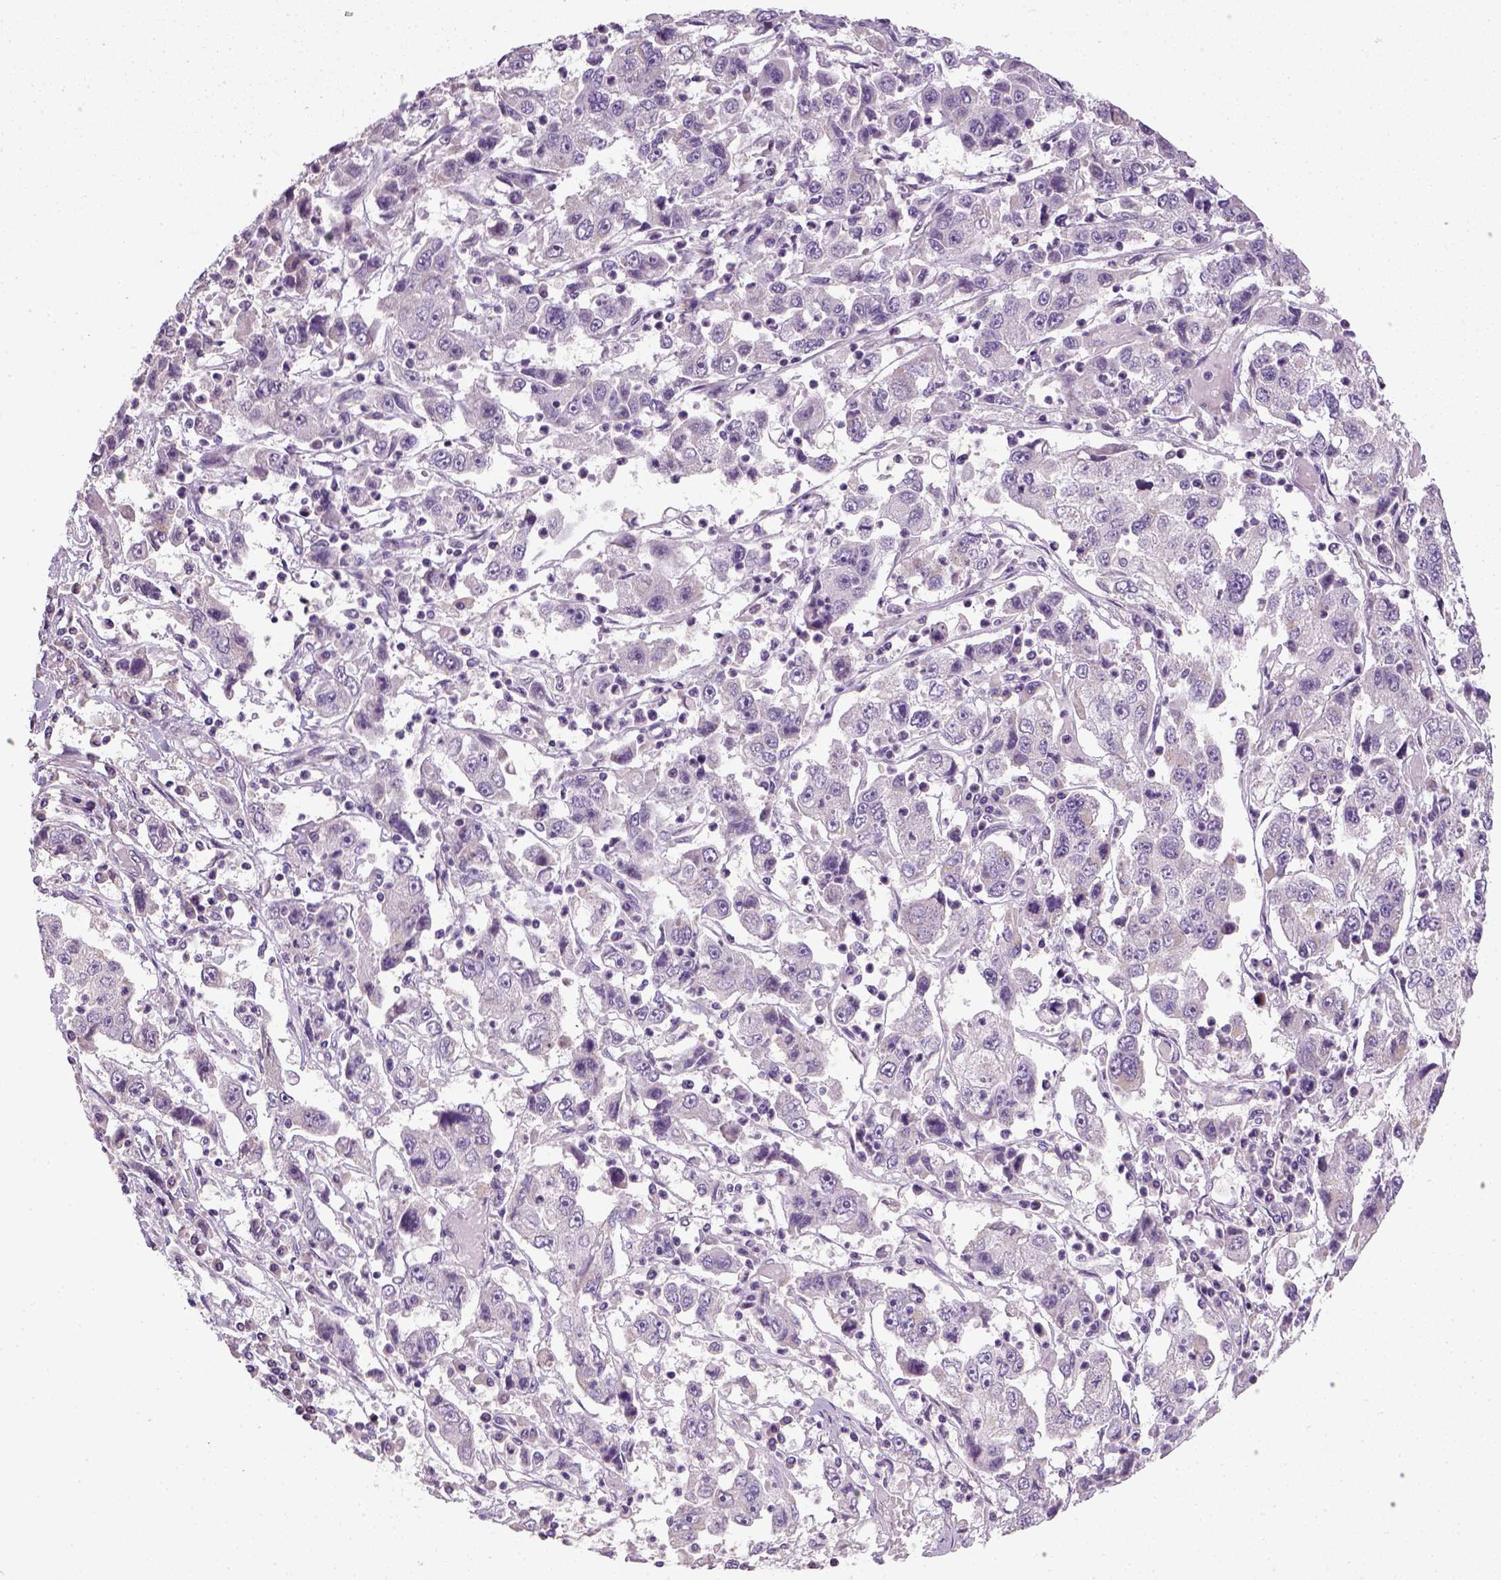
{"staining": {"intensity": "negative", "quantity": "none", "location": "none"}, "tissue": "cervical cancer", "cell_type": "Tumor cells", "image_type": "cancer", "snomed": [{"axis": "morphology", "description": "Squamous cell carcinoma, NOS"}, {"axis": "topography", "description": "Cervix"}], "caption": "Tumor cells show no significant expression in cervical cancer.", "gene": "NUDT6", "patient": {"sex": "female", "age": 36}}